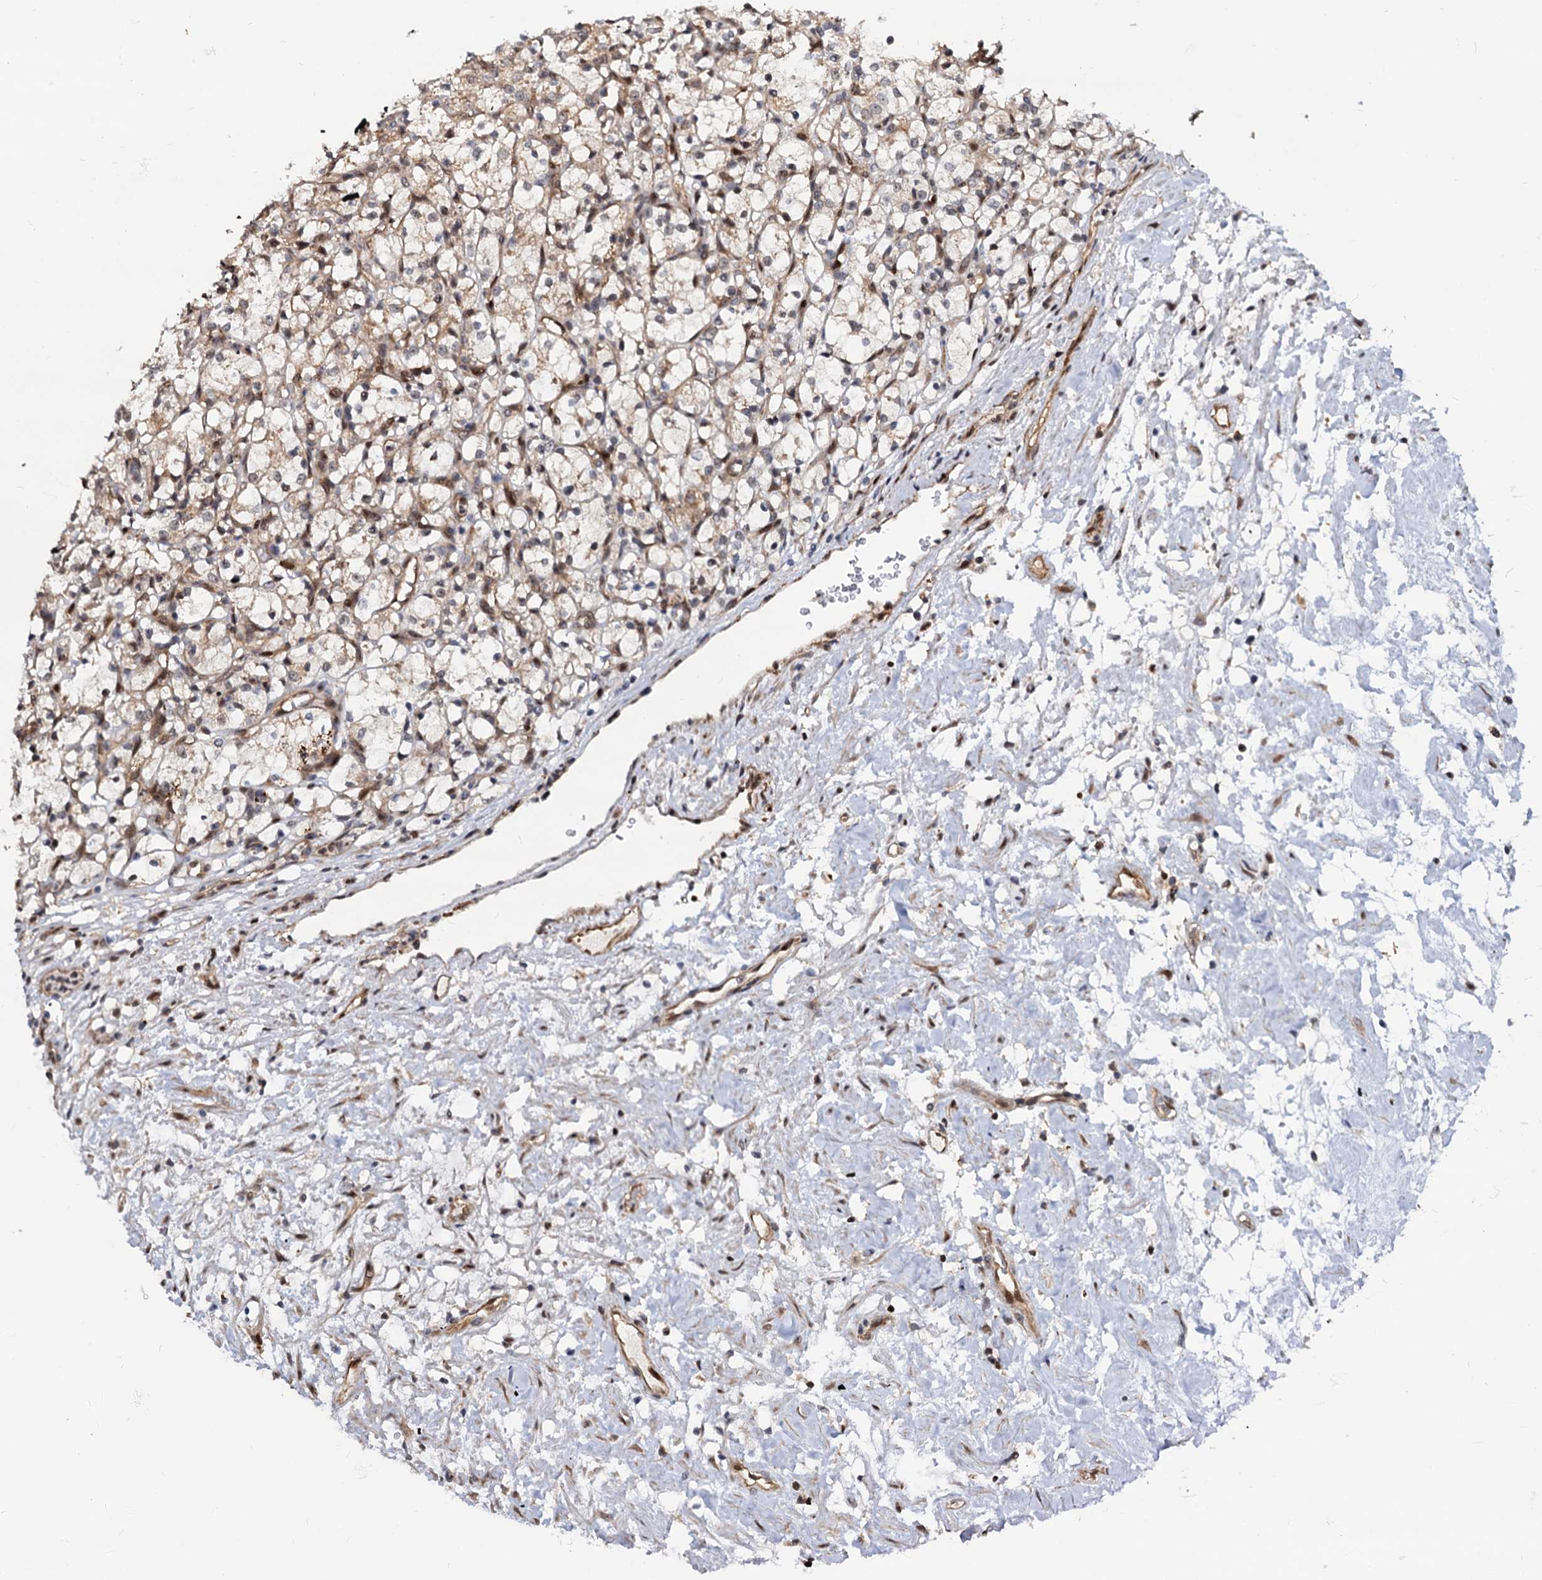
{"staining": {"intensity": "weak", "quantity": ">75%", "location": "nuclear"}, "tissue": "renal cancer", "cell_type": "Tumor cells", "image_type": "cancer", "snomed": [{"axis": "morphology", "description": "Adenocarcinoma, NOS"}, {"axis": "topography", "description": "Kidney"}], "caption": "IHC of renal cancer (adenocarcinoma) exhibits low levels of weak nuclear expression in about >75% of tumor cells.", "gene": "UBLCP1", "patient": {"sex": "female", "age": 69}}